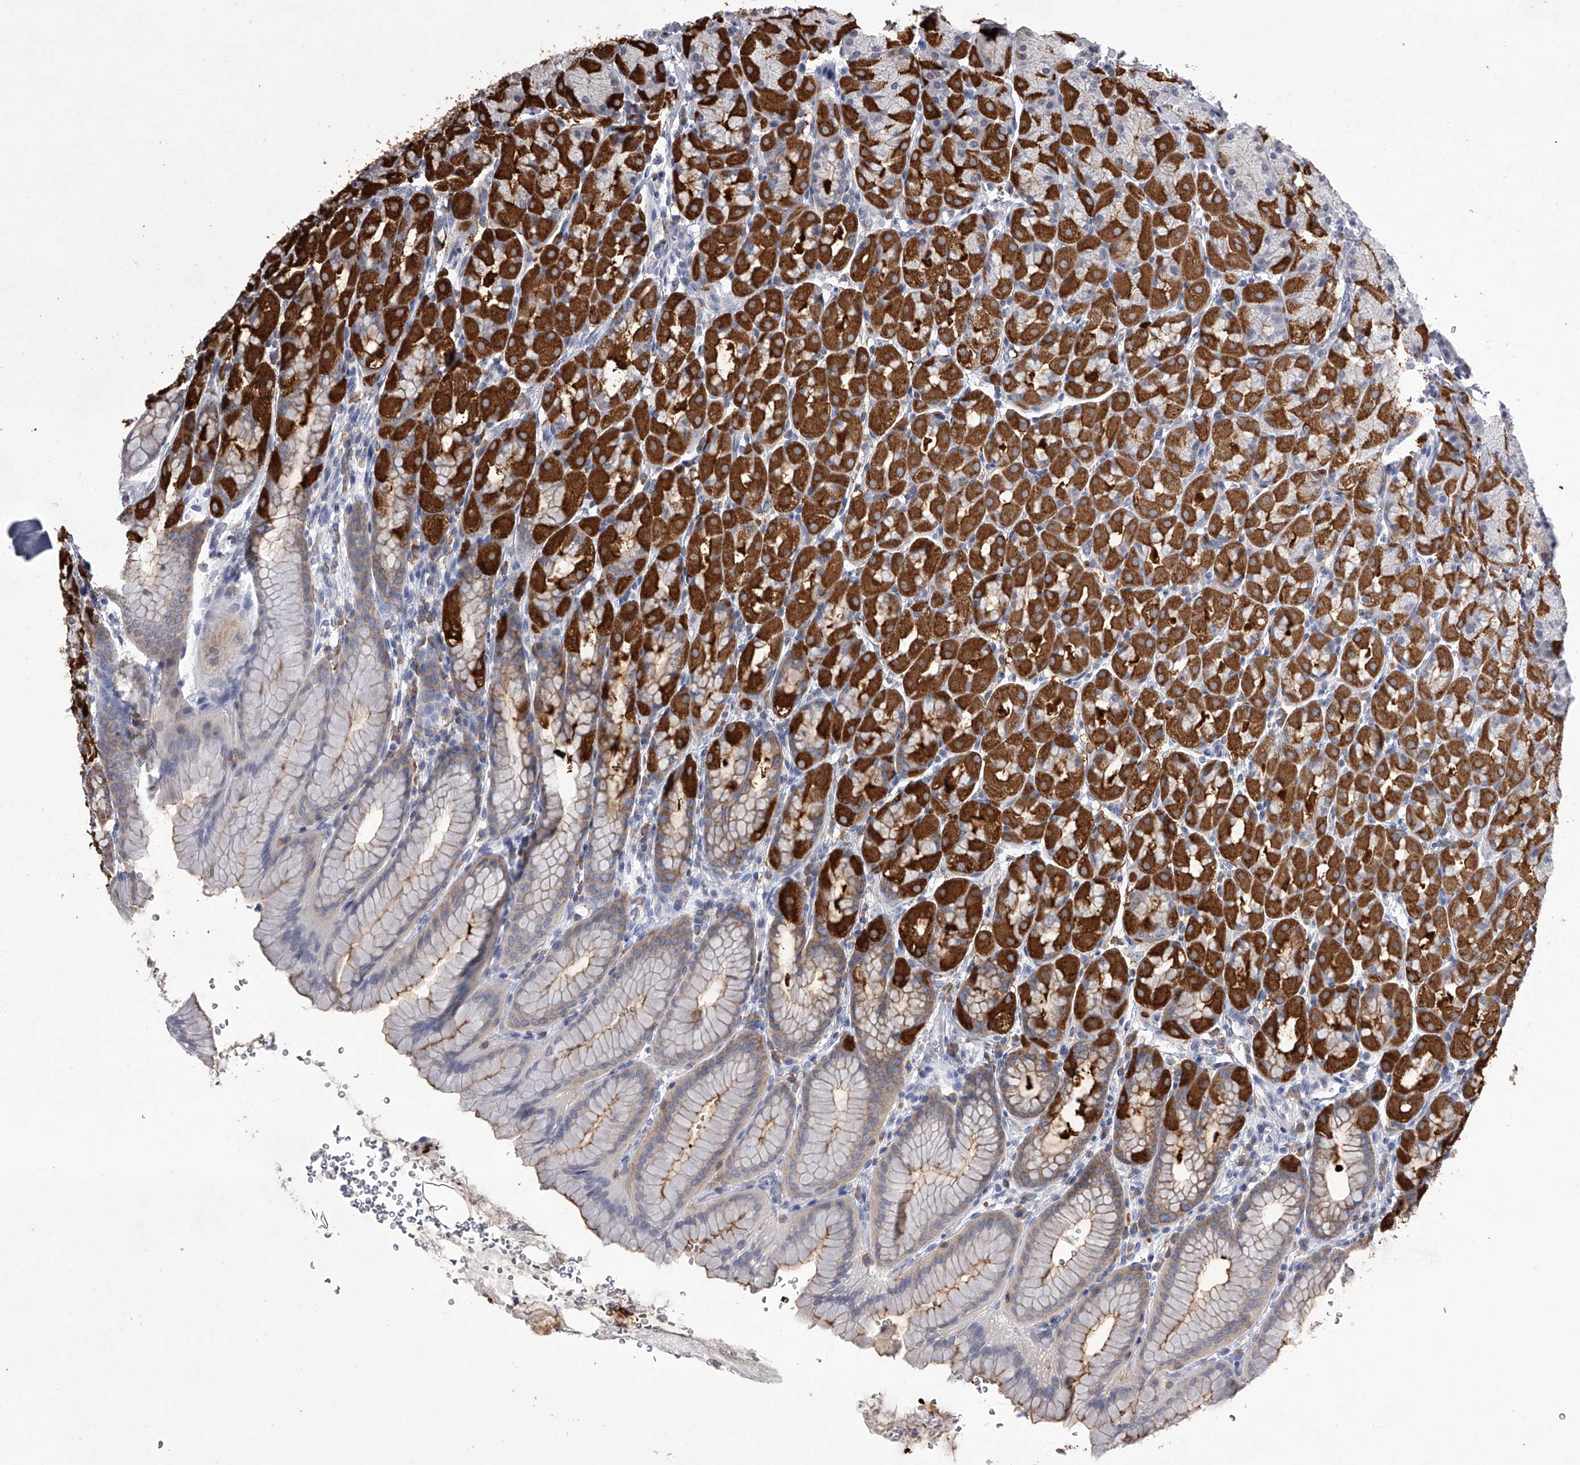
{"staining": {"intensity": "strong", "quantity": "25%-75%", "location": "cytoplasmic/membranous"}, "tissue": "stomach", "cell_type": "Glandular cells", "image_type": "normal", "snomed": [{"axis": "morphology", "description": "Normal tissue, NOS"}, {"axis": "topography", "description": "Stomach"}], "caption": "High-power microscopy captured an IHC histopathology image of normal stomach, revealing strong cytoplasmic/membranous expression in about 25%-75% of glandular cells. (brown staining indicates protein expression, while blue staining denotes nuclei).", "gene": "TASP1", "patient": {"sex": "male", "age": 42}}